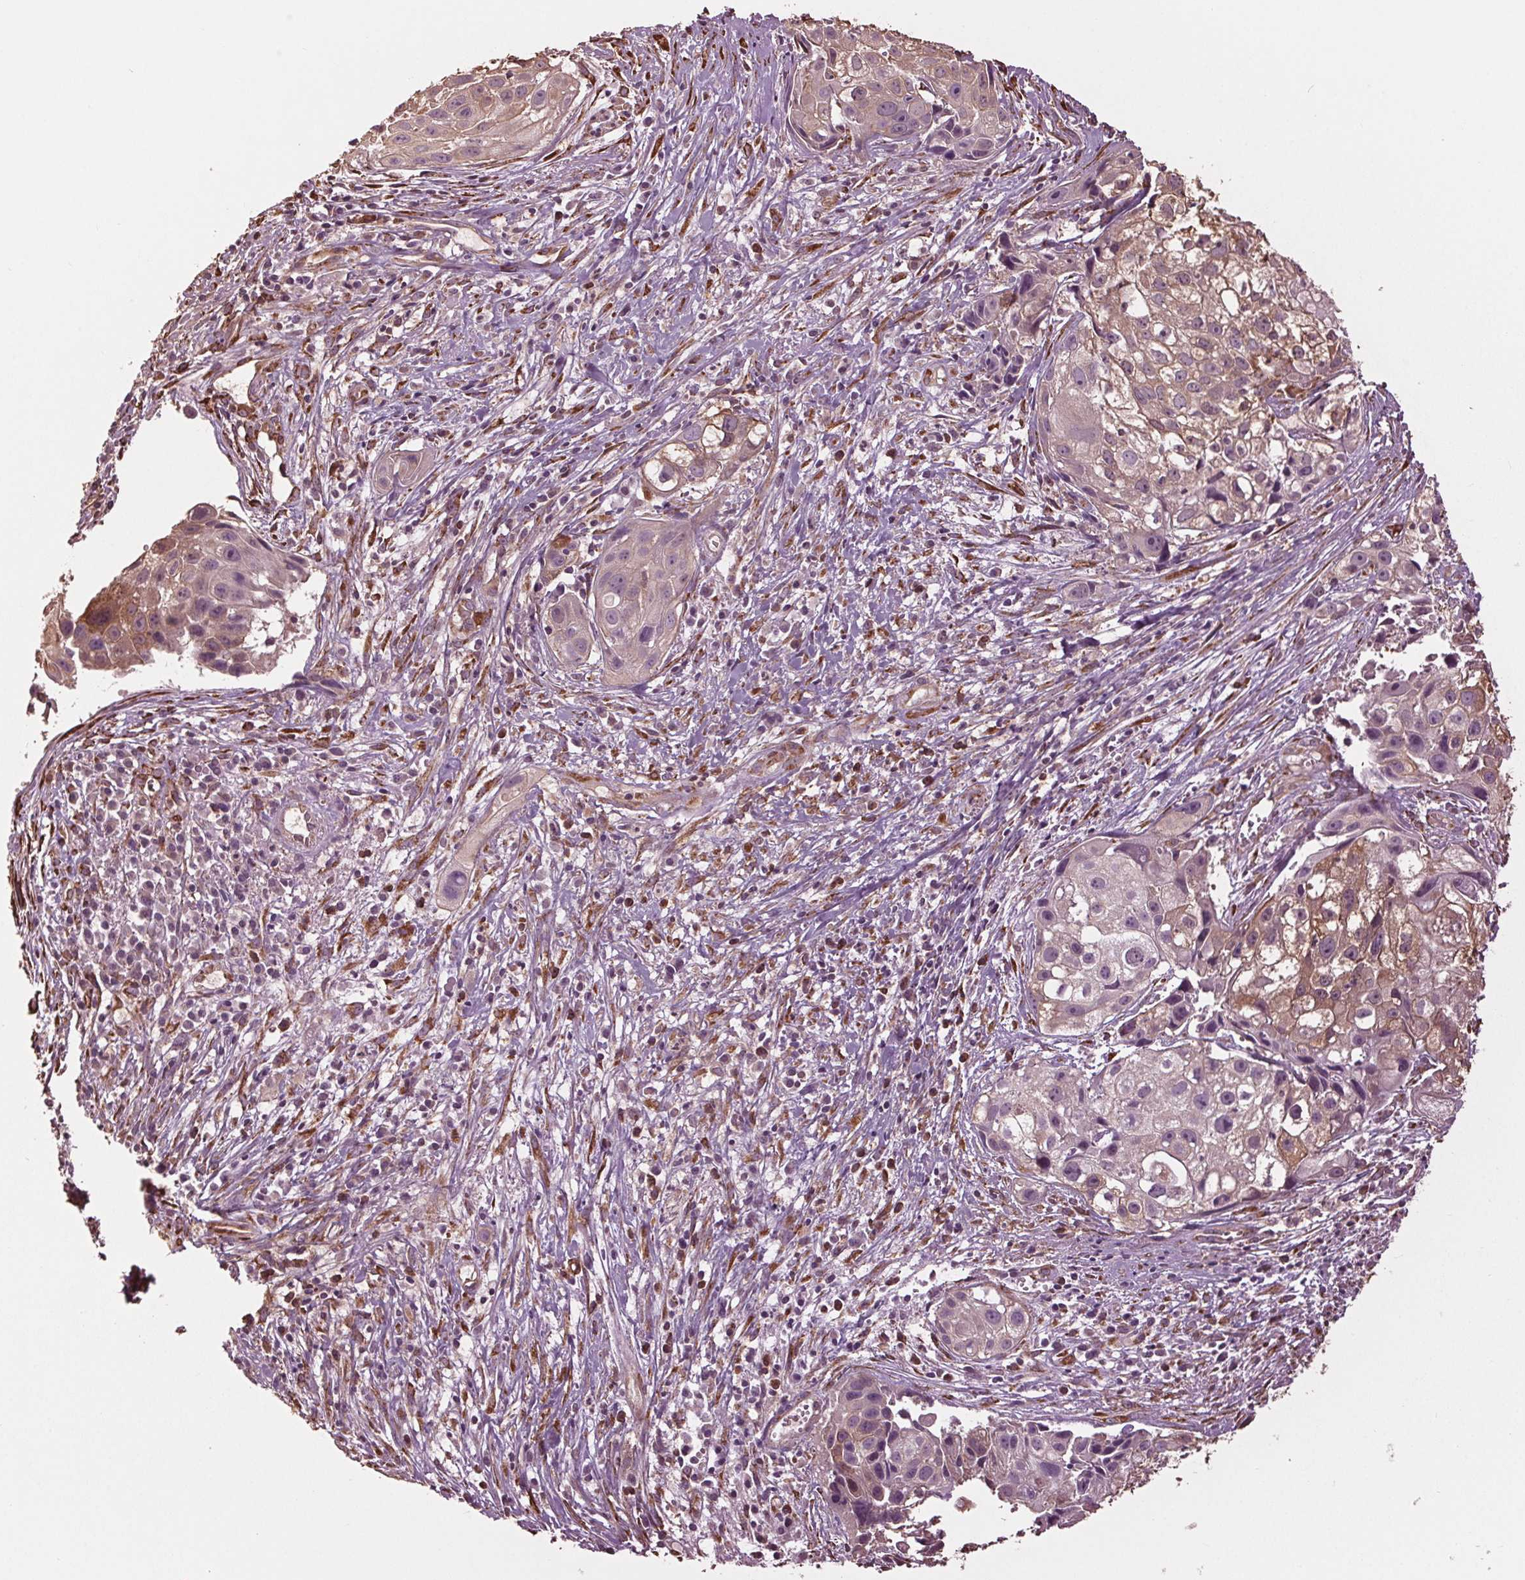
{"staining": {"intensity": "moderate", "quantity": "25%-75%", "location": "cytoplasmic/membranous"}, "tissue": "cervical cancer", "cell_type": "Tumor cells", "image_type": "cancer", "snomed": [{"axis": "morphology", "description": "Squamous cell carcinoma, NOS"}, {"axis": "topography", "description": "Cervix"}], "caption": "A high-resolution photomicrograph shows immunohistochemistry (IHC) staining of squamous cell carcinoma (cervical), which shows moderate cytoplasmic/membranous staining in about 25%-75% of tumor cells.", "gene": "RNPEP", "patient": {"sex": "female", "age": 53}}